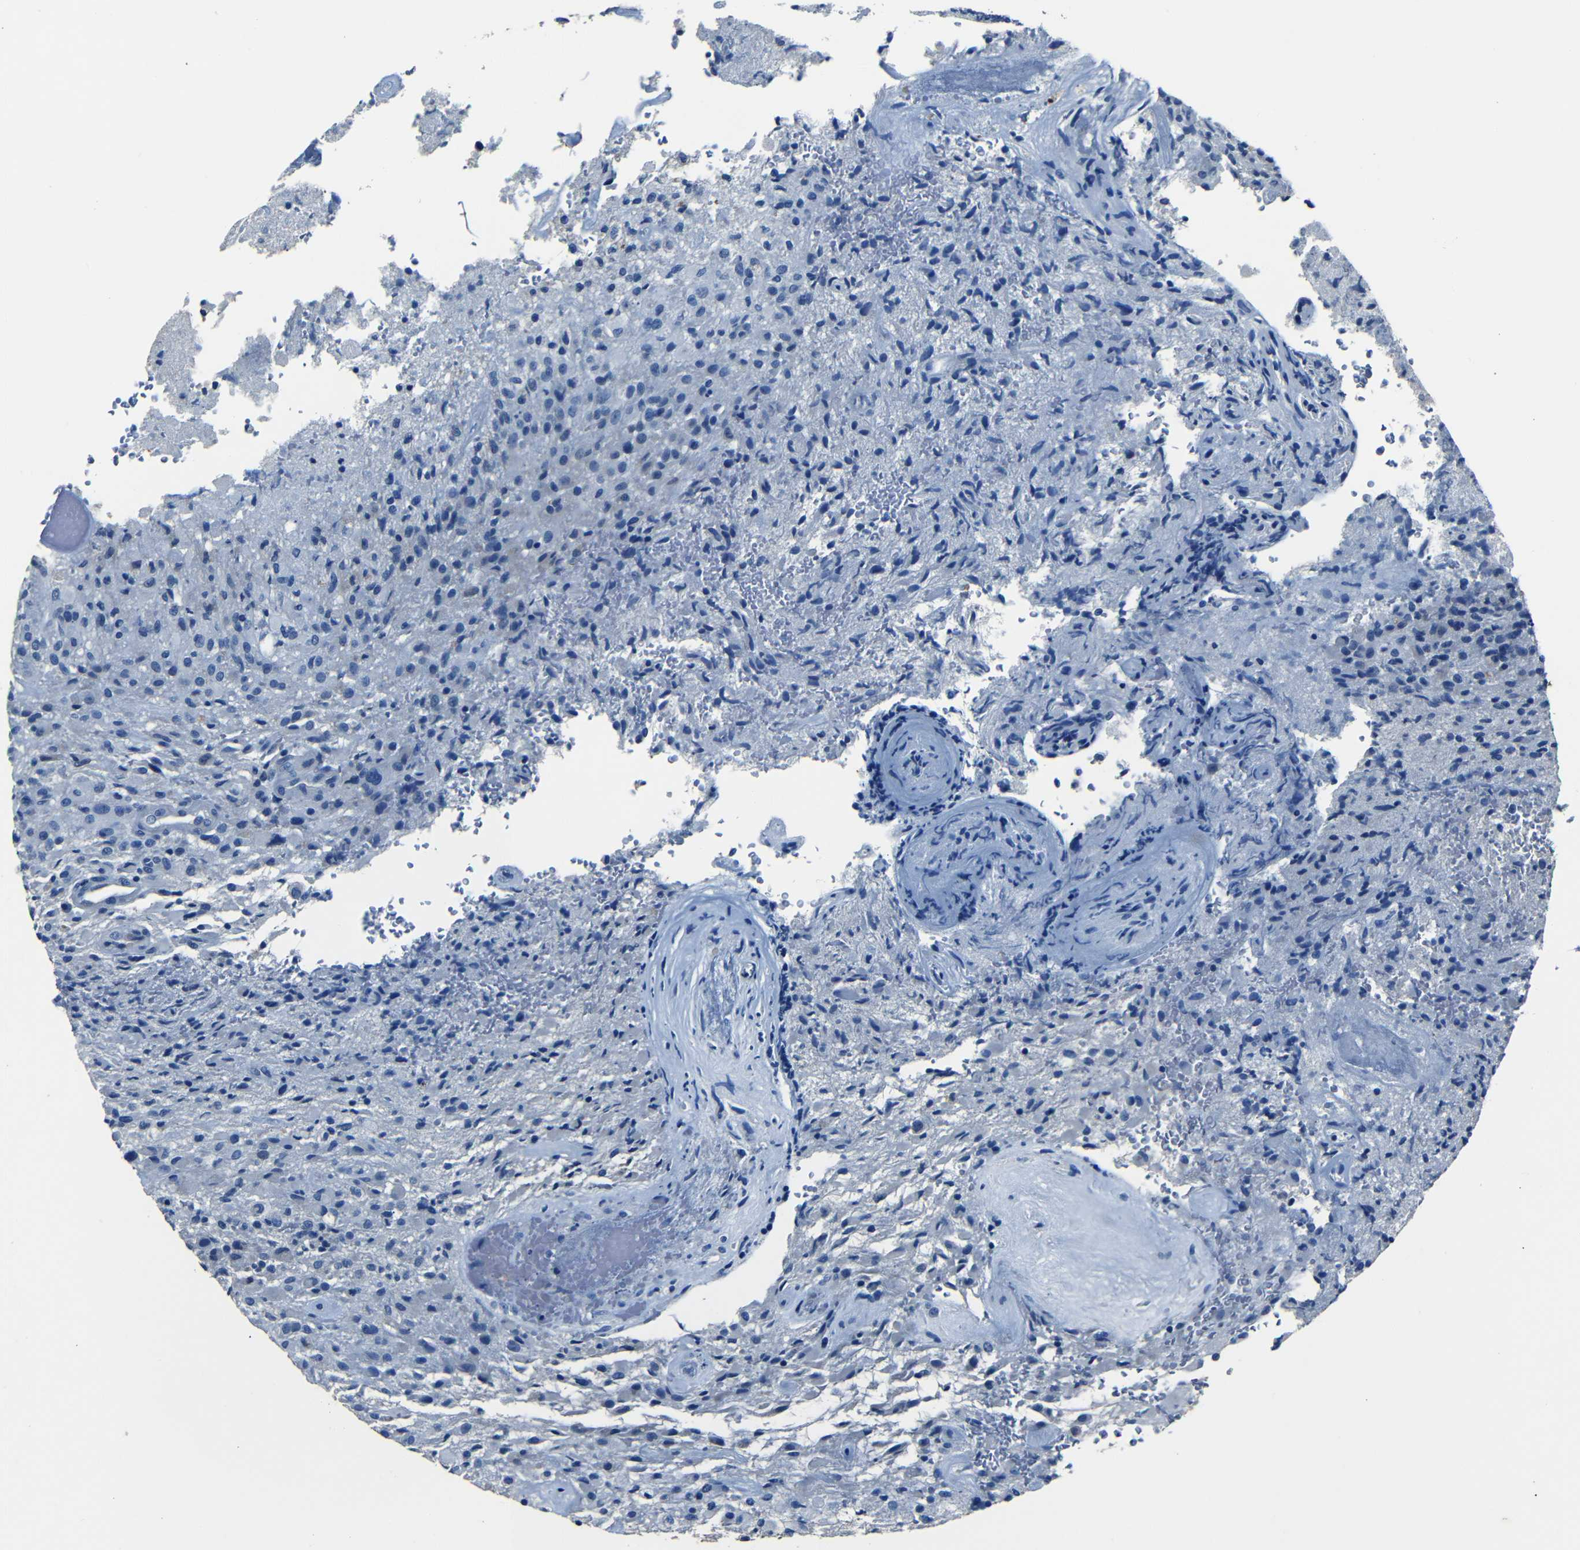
{"staining": {"intensity": "negative", "quantity": "none", "location": "none"}, "tissue": "glioma", "cell_type": "Tumor cells", "image_type": "cancer", "snomed": [{"axis": "morphology", "description": "Glioma, malignant, High grade"}, {"axis": "topography", "description": "Brain"}], "caption": "High power microscopy histopathology image of an IHC histopathology image of glioma, revealing no significant positivity in tumor cells. (Stains: DAB IHC with hematoxylin counter stain, Microscopy: brightfield microscopy at high magnification).", "gene": "NCMAP", "patient": {"sex": "male", "age": 71}}